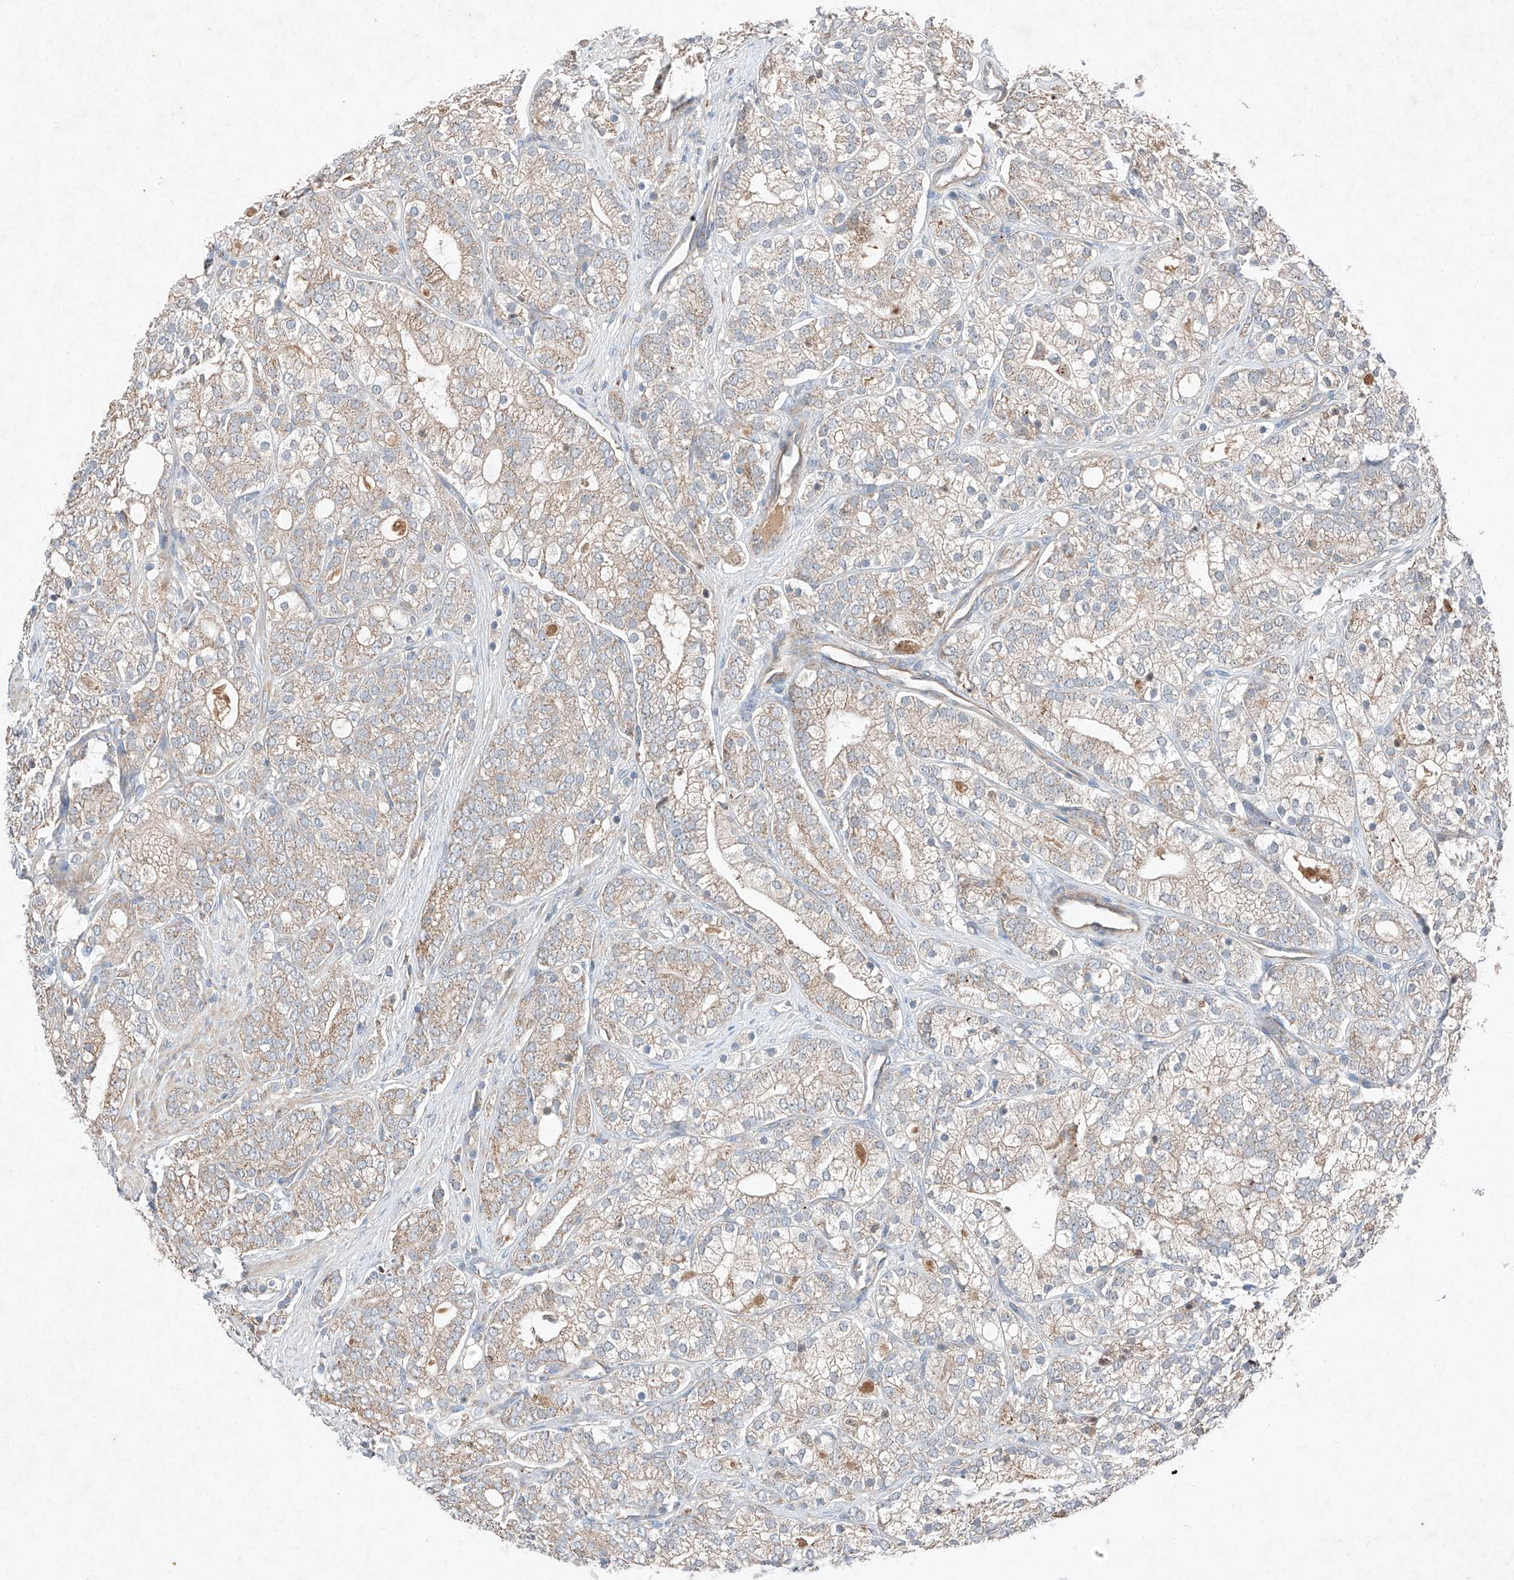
{"staining": {"intensity": "weak", "quantity": "25%-75%", "location": "cytoplasmic/membranous"}, "tissue": "prostate cancer", "cell_type": "Tumor cells", "image_type": "cancer", "snomed": [{"axis": "morphology", "description": "Adenocarcinoma, High grade"}, {"axis": "topography", "description": "Prostate"}], "caption": "Weak cytoplasmic/membranous staining for a protein is identified in approximately 25%-75% of tumor cells of high-grade adenocarcinoma (prostate) using IHC.", "gene": "RUSC1", "patient": {"sex": "male", "age": 57}}